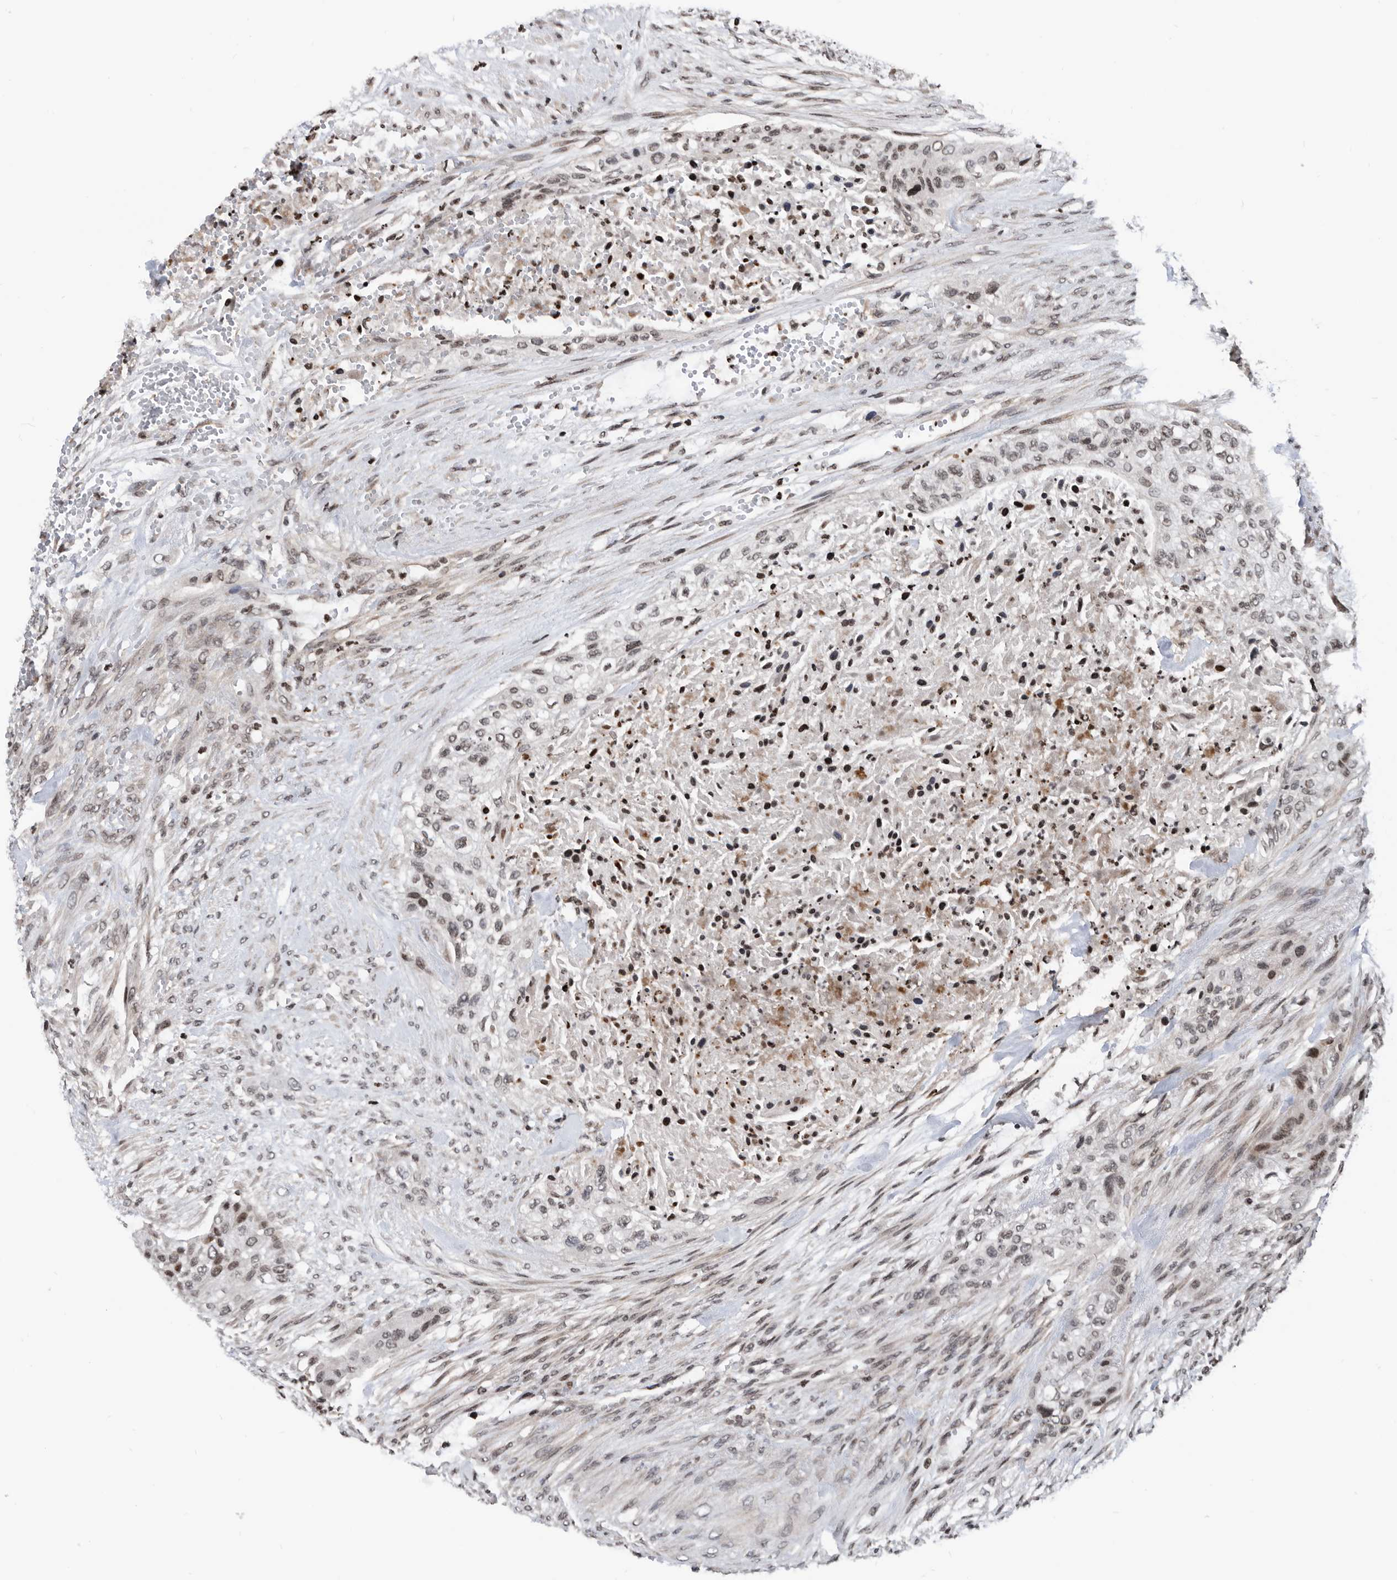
{"staining": {"intensity": "weak", "quantity": ">75%", "location": "nuclear"}, "tissue": "urothelial cancer", "cell_type": "Tumor cells", "image_type": "cancer", "snomed": [{"axis": "morphology", "description": "Urothelial carcinoma, High grade"}, {"axis": "topography", "description": "Urinary bladder"}], "caption": "Weak nuclear expression for a protein is appreciated in about >75% of tumor cells of high-grade urothelial carcinoma using immunohistochemistry (IHC).", "gene": "SNRNP48", "patient": {"sex": "male", "age": 35}}